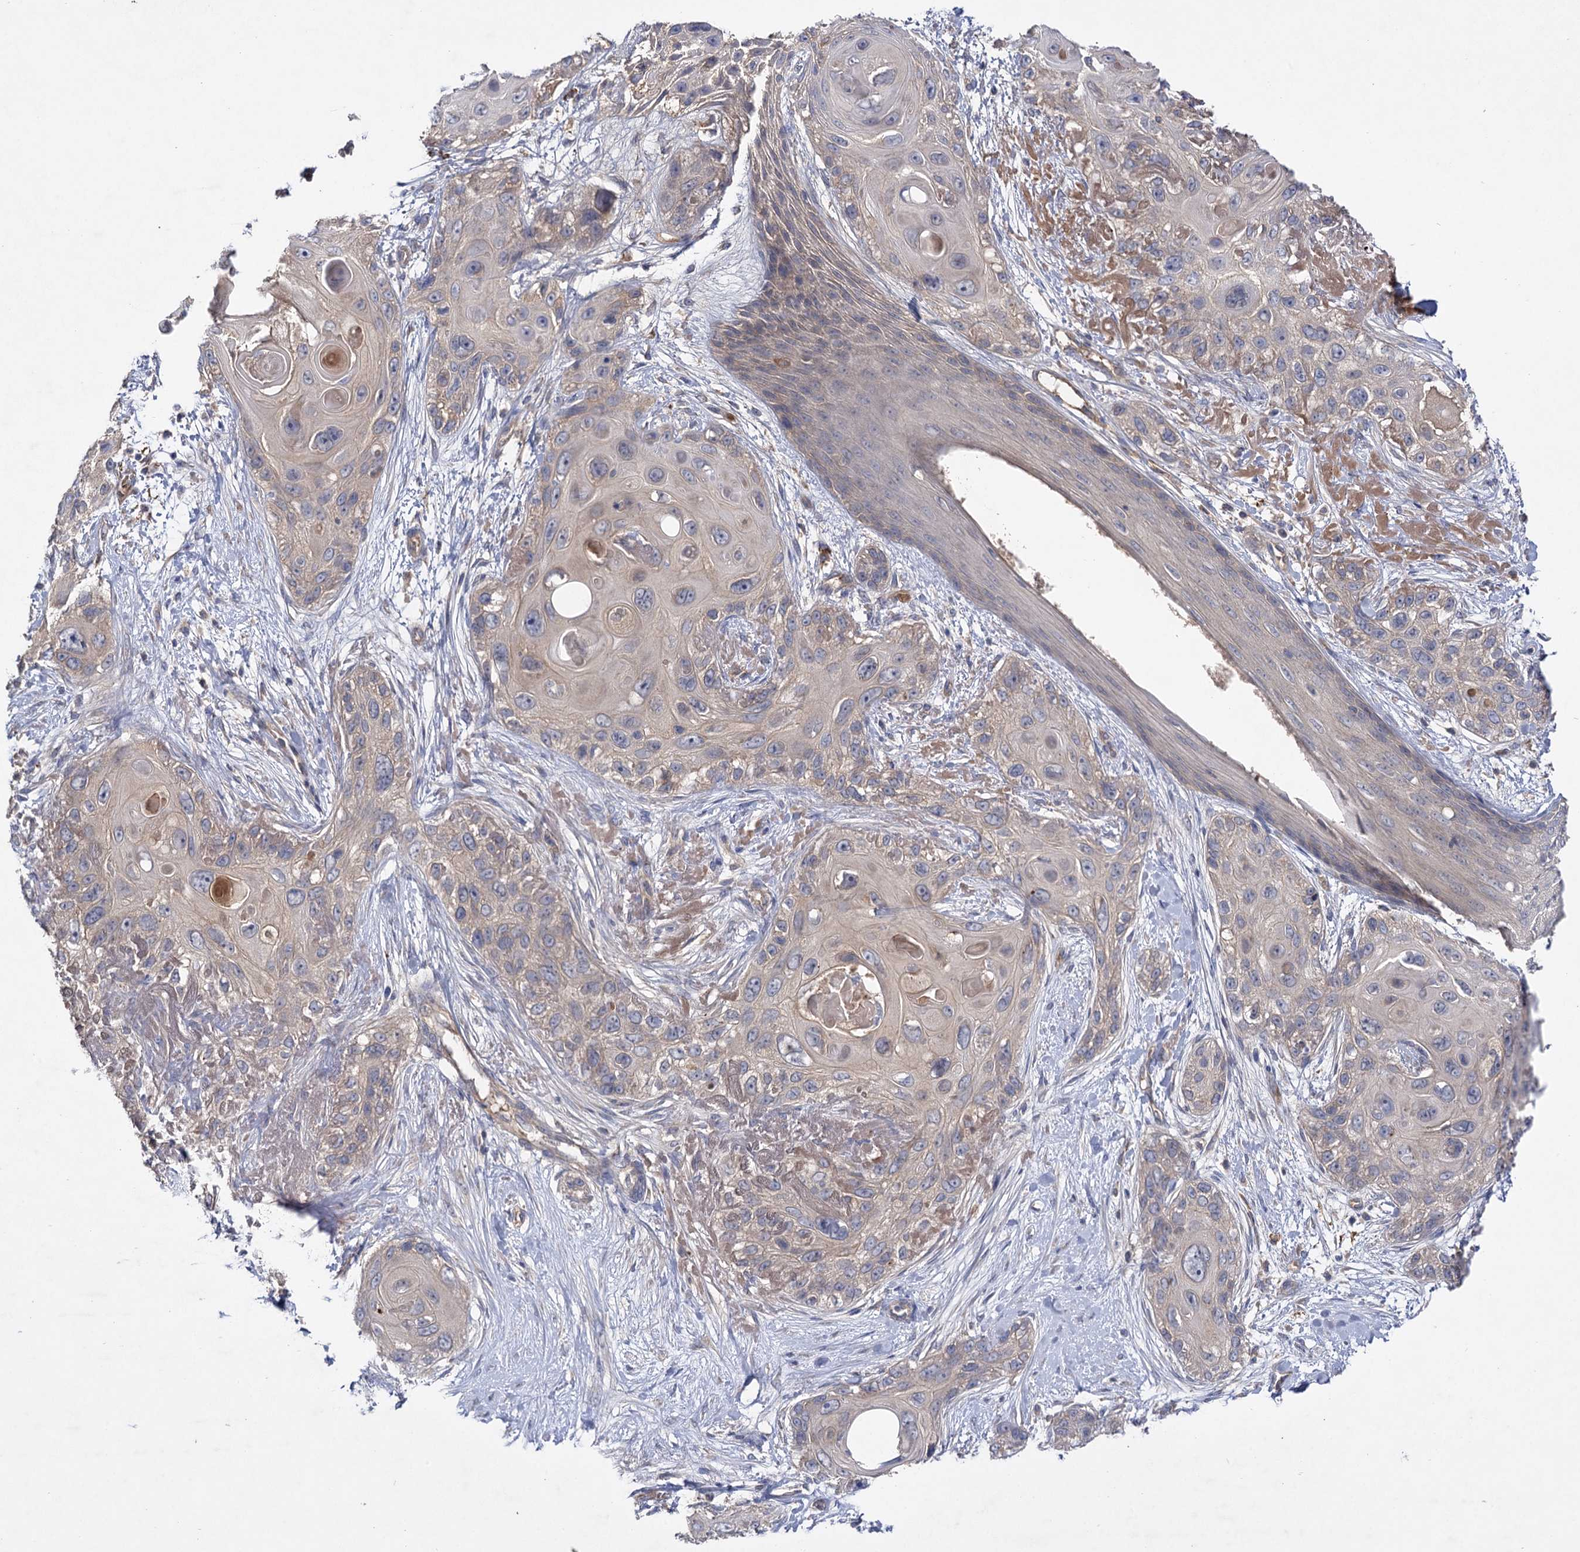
{"staining": {"intensity": "negative", "quantity": "none", "location": "none"}, "tissue": "skin cancer", "cell_type": "Tumor cells", "image_type": "cancer", "snomed": [{"axis": "morphology", "description": "Normal tissue, NOS"}, {"axis": "morphology", "description": "Squamous cell carcinoma, NOS"}, {"axis": "topography", "description": "Skin"}], "caption": "IHC histopathology image of neoplastic tissue: human squamous cell carcinoma (skin) stained with DAB (3,3'-diaminobenzidine) shows no significant protein staining in tumor cells.", "gene": "USP50", "patient": {"sex": "male", "age": 72}}